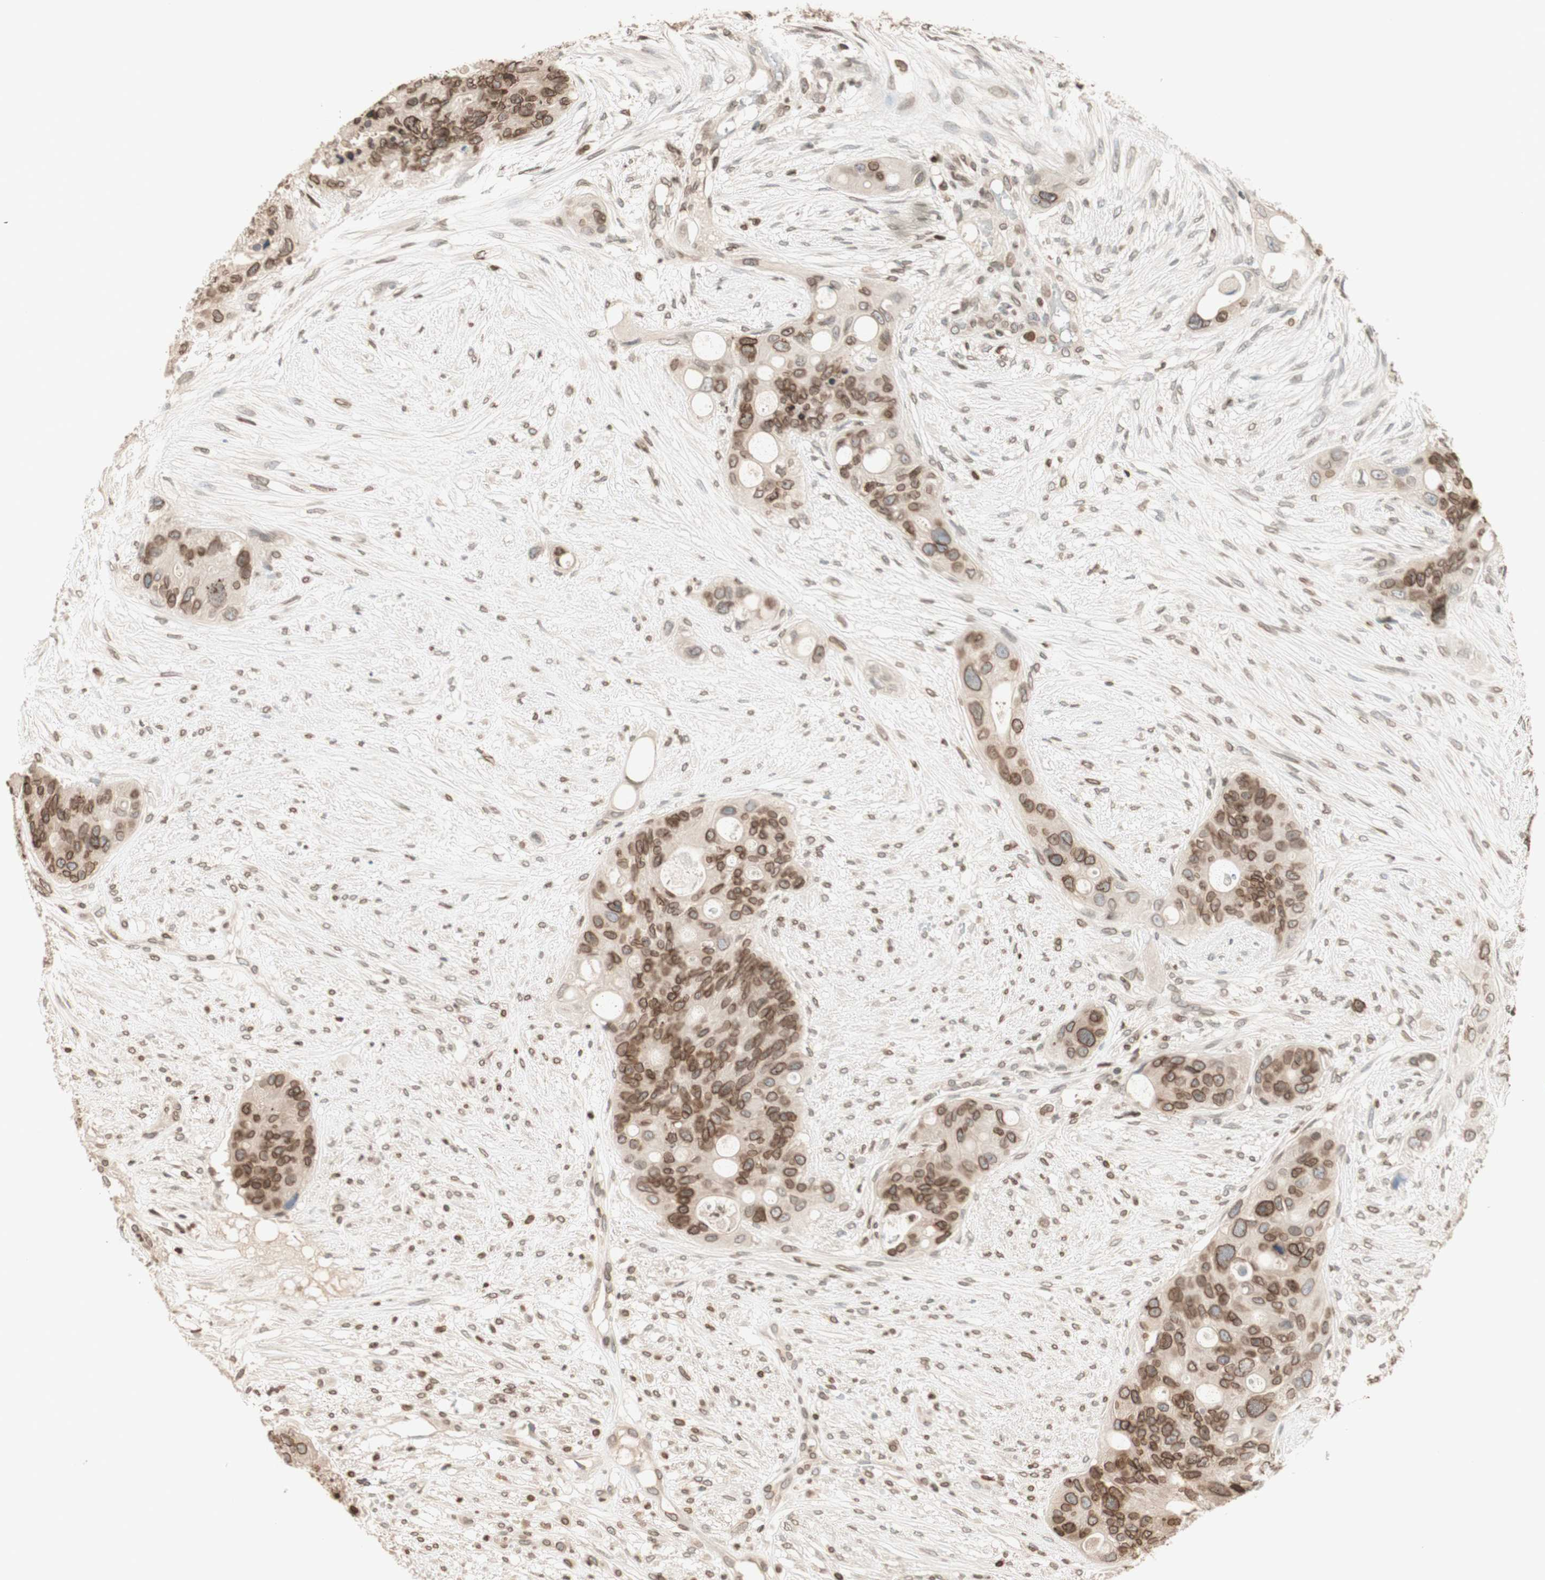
{"staining": {"intensity": "moderate", "quantity": ">75%", "location": "cytoplasmic/membranous,nuclear"}, "tissue": "colorectal cancer", "cell_type": "Tumor cells", "image_type": "cancer", "snomed": [{"axis": "morphology", "description": "Adenocarcinoma, NOS"}, {"axis": "topography", "description": "Colon"}], "caption": "Immunohistochemical staining of colorectal cancer (adenocarcinoma) displays medium levels of moderate cytoplasmic/membranous and nuclear protein positivity in about >75% of tumor cells.", "gene": "TMPO", "patient": {"sex": "female", "age": 57}}